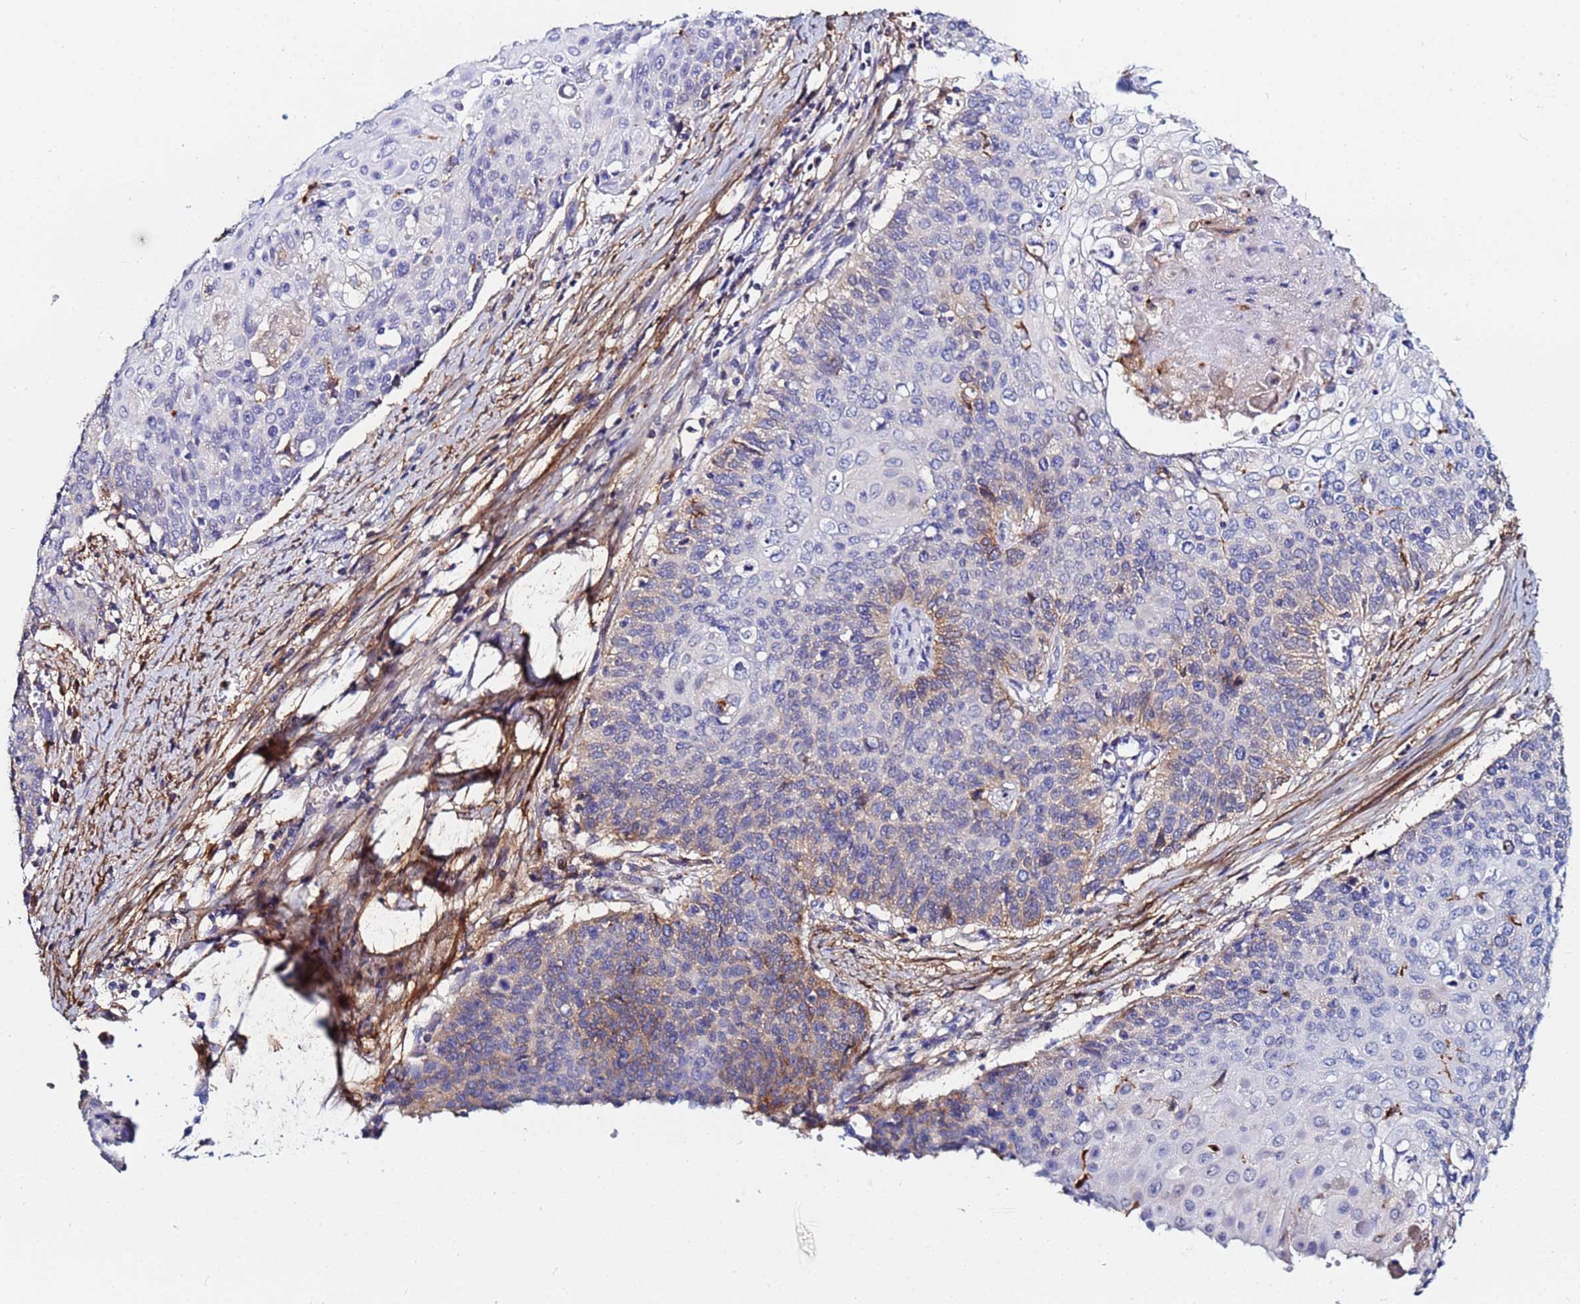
{"staining": {"intensity": "weak", "quantity": "<25%", "location": "cytoplasmic/membranous"}, "tissue": "cervical cancer", "cell_type": "Tumor cells", "image_type": "cancer", "snomed": [{"axis": "morphology", "description": "Squamous cell carcinoma, NOS"}, {"axis": "topography", "description": "Cervix"}], "caption": "Immunohistochemical staining of cervical squamous cell carcinoma demonstrates no significant expression in tumor cells.", "gene": "BASP1", "patient": {"sex": "female", "age": 39}}